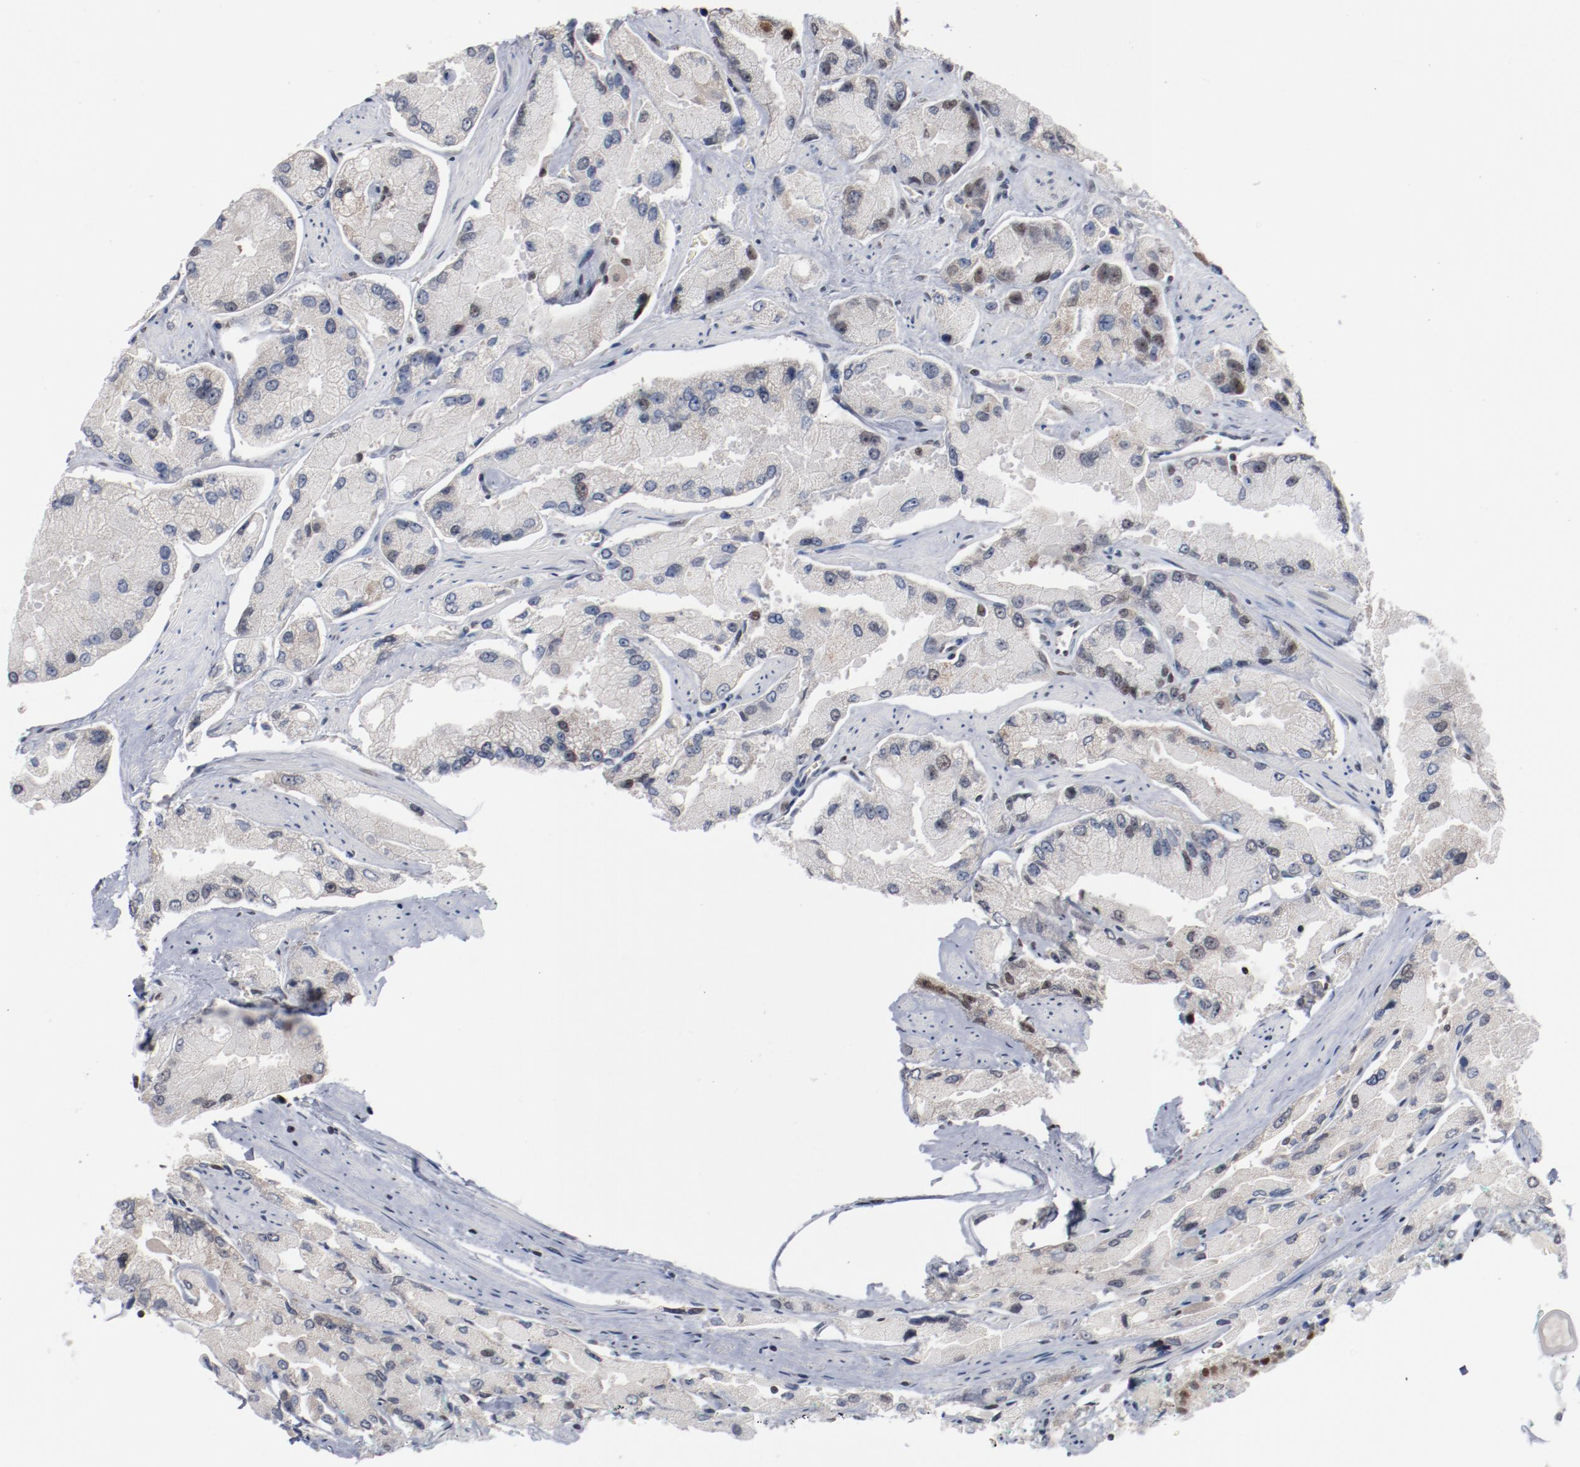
{"staining": {"intensity": "moderate", "quantity": "<25%", "location": "cytoplasmic/membranous,nuclear"}, "tissue": "prostate cancer", "cell_type": "Tumor cells", "image_type": "cancer", "snomed": [{"axis": "morphology", "description": "Adenocarcinoma, High grade"}, {"axis": "topography", "description": "Prostate"}], "caption": "DAB immunohistochemical staining of human prostate high-grade adenocarcinoma shows moderate cytoplasmic/membranous and nuclear protein positivity in about <25% of tumor cells.", "gene": "BUB3", "patient": {"sex": "male", "age": 58}}